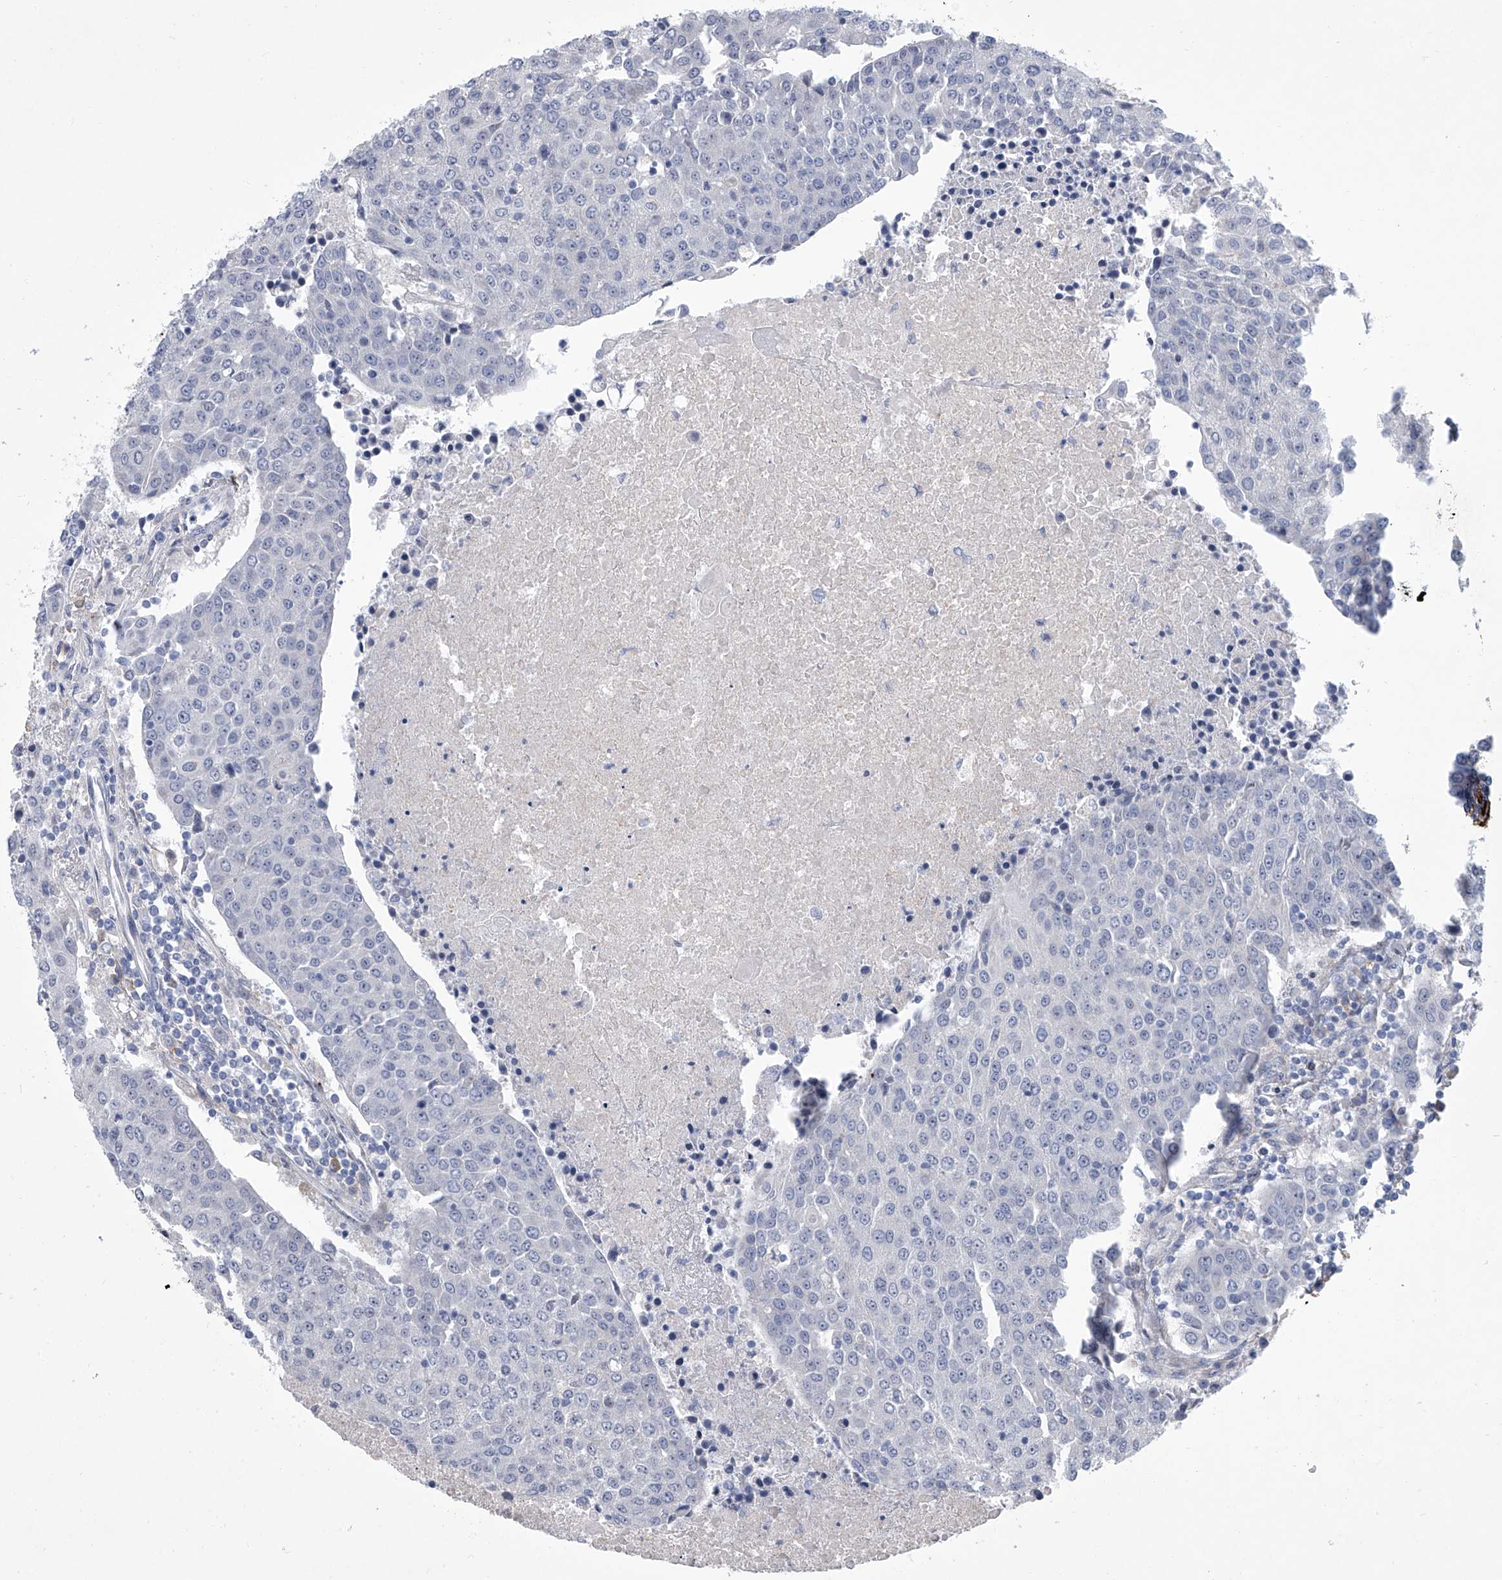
{"staining": {"intensity": "negative", "quantity": "none", "location": "none"}, "tissue": "urothelial cancer", "cell_type": "Tumor cells", "image_type": "cancer", "snomed": [{"axis": "morphology", "description": "Urothelial carcinoma, High grade"}, {"axis": "topography", "description": "Urinary bladder"}], "caption": "This micrograph is of urothelial carcinoma (high-grade) stained with IHC to label a protein in brown with the nuclei are counter-stained blue. There is no expression in tumor cells.", "gene": "ALG14", "patient": {"sex": "female", "age": 85}}